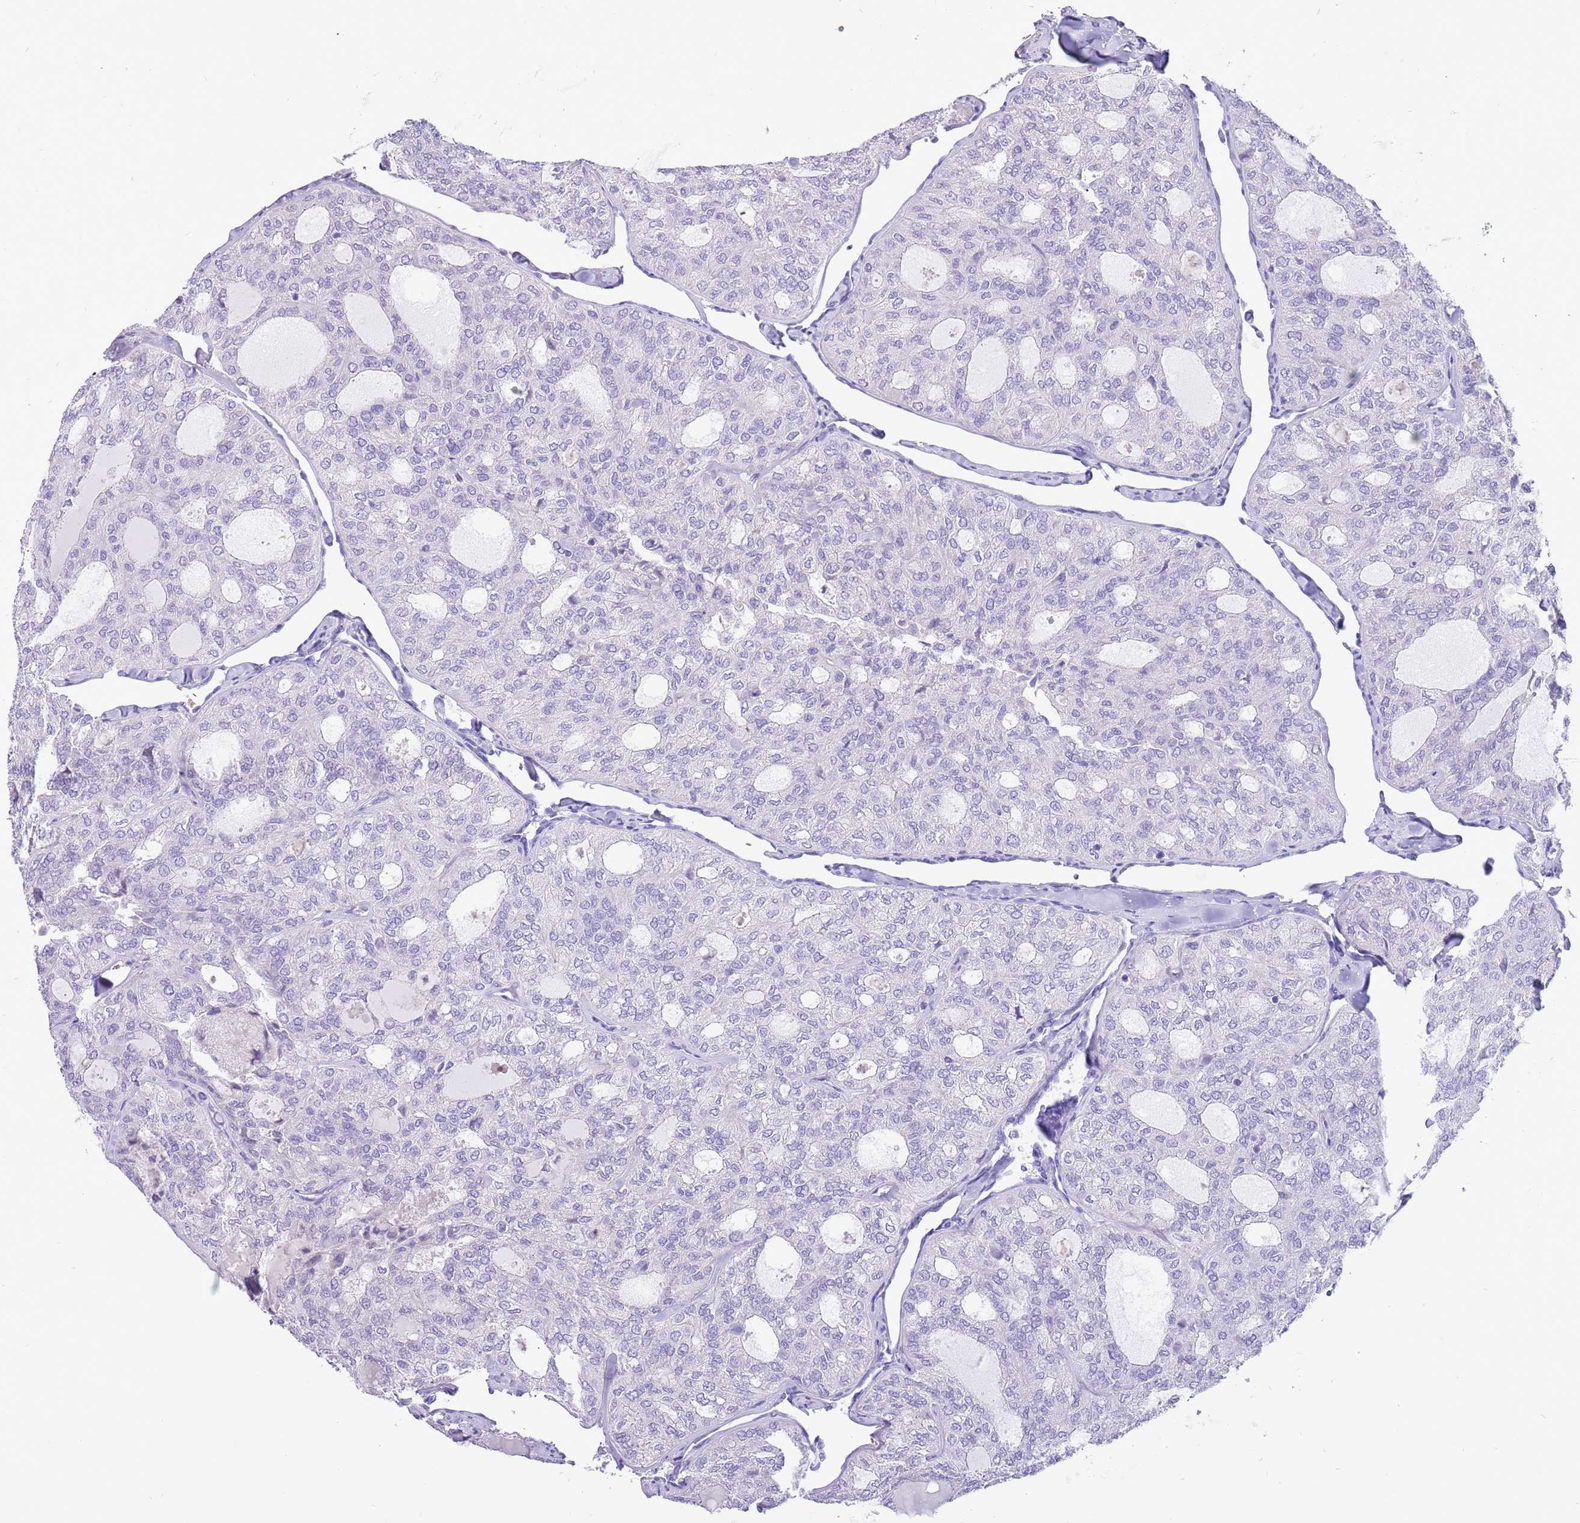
{"staining": {"intensity": "negative", "quantity": "none", "location": "none"}, "tissue": "thyroid cancer", "cell_type": "Tumor cells", "image_type": "cancer", "snomed": [{"axis": "morphology", "description": "Follicular adenoma carcinoma, NOS"}, {"axis": "topography", "description": "Thyroid gland"}], "caption": "The histopathology image displays no staining of tumor cells in thyroid follicular adenoma carcinoma. Nuclei are stained in blue.", "gene": "KBTBD3", "patient": {"sex": "male", "age": 75}}